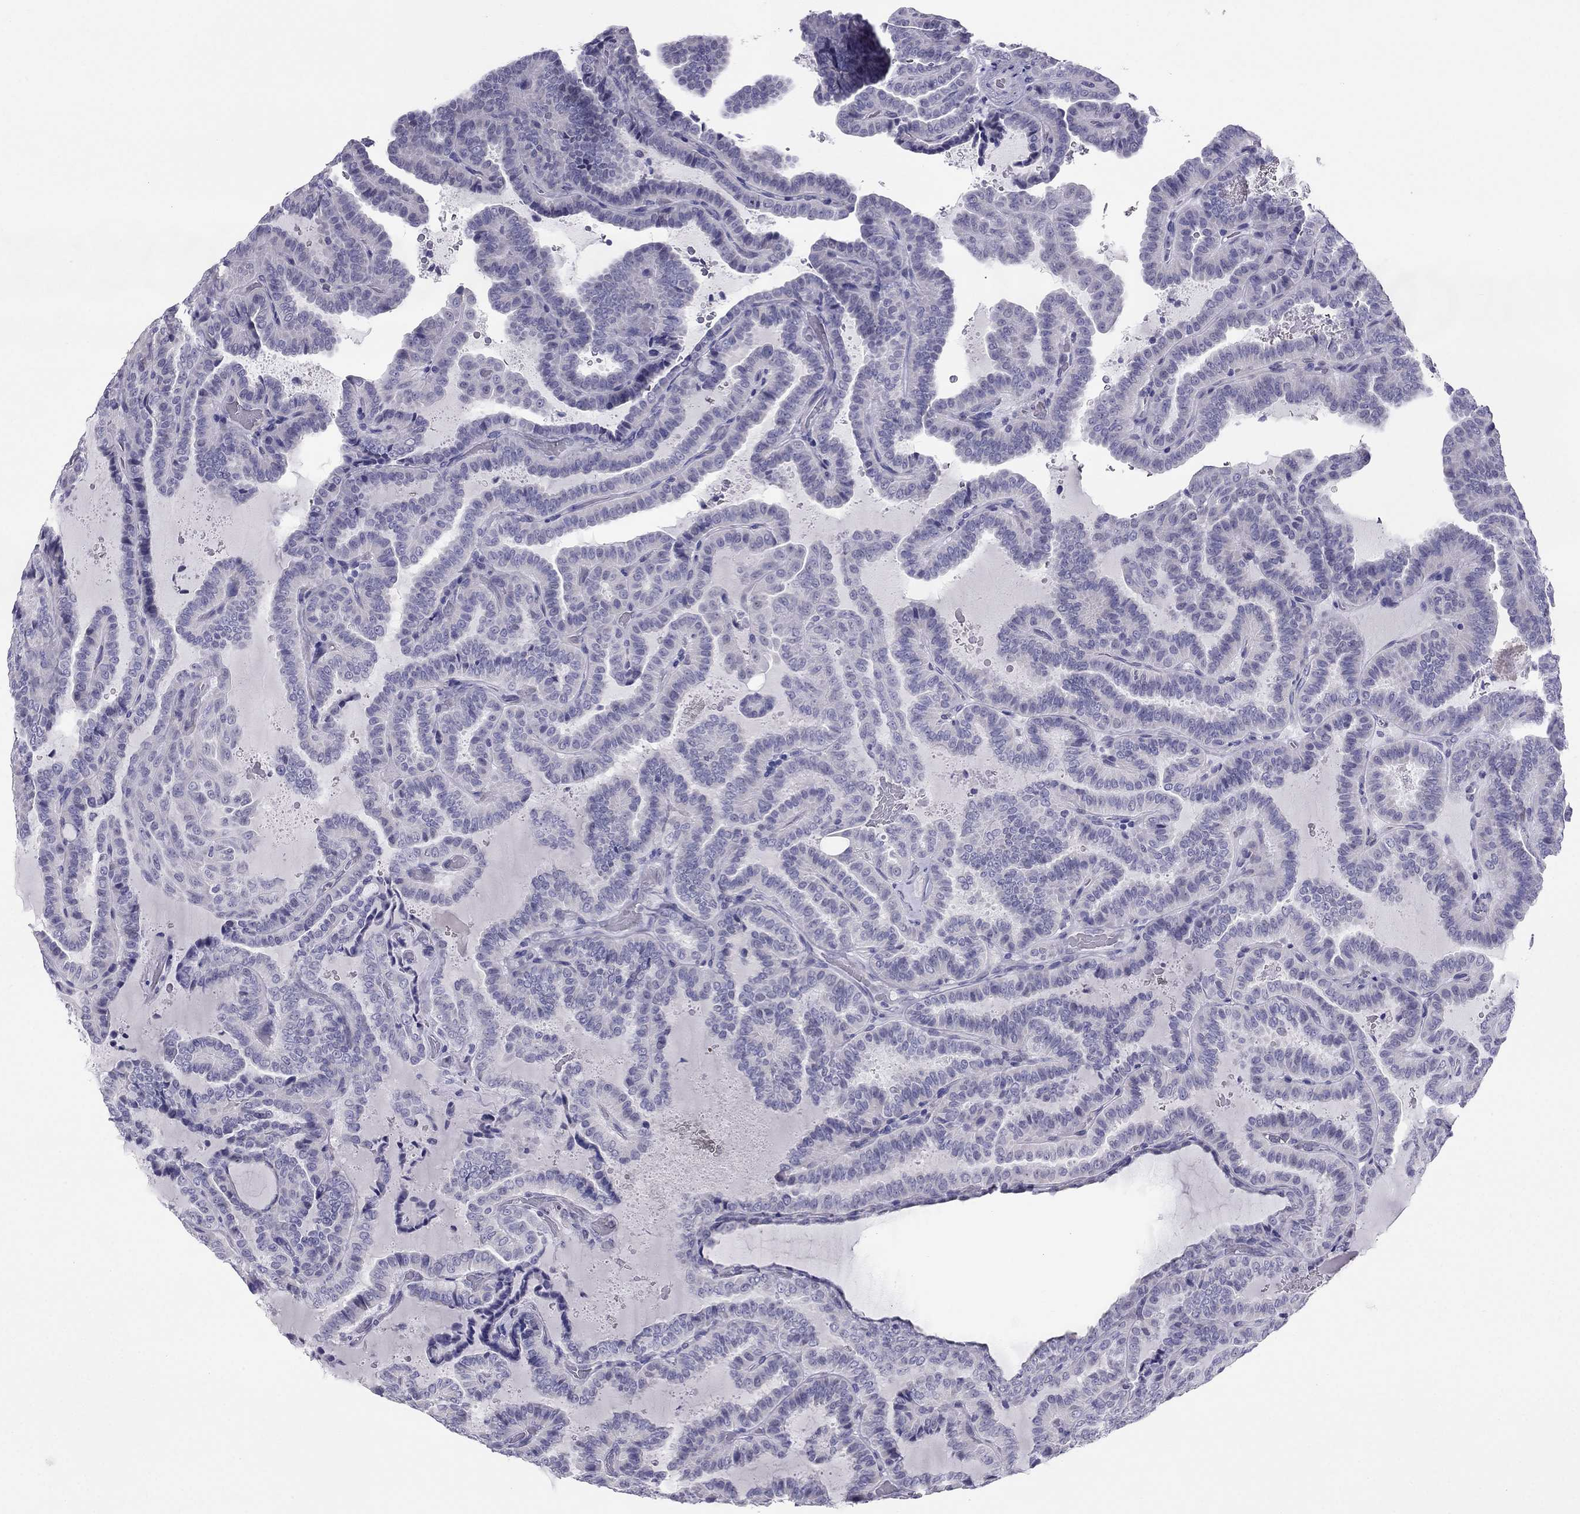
{"staining": {"intensity": "negative", "quantity": "none", "location": "none"}, "tissue": "thyroid cancer", "cell_type": "Tumor cells", "image_type": "cancer", "snomed": [{"axis": "morphology", "description": "Papillary adenocarcinoma, NOS"}, {"axis": "topography", "description": "Thyroid gland"}], "caption": "Protein analysis of papillary adenocarcinoma (thyroid) shows no significant positivity in tumor cells.", "gene": "CROCC2", "patient": {"sex": "female", "age": 39}}